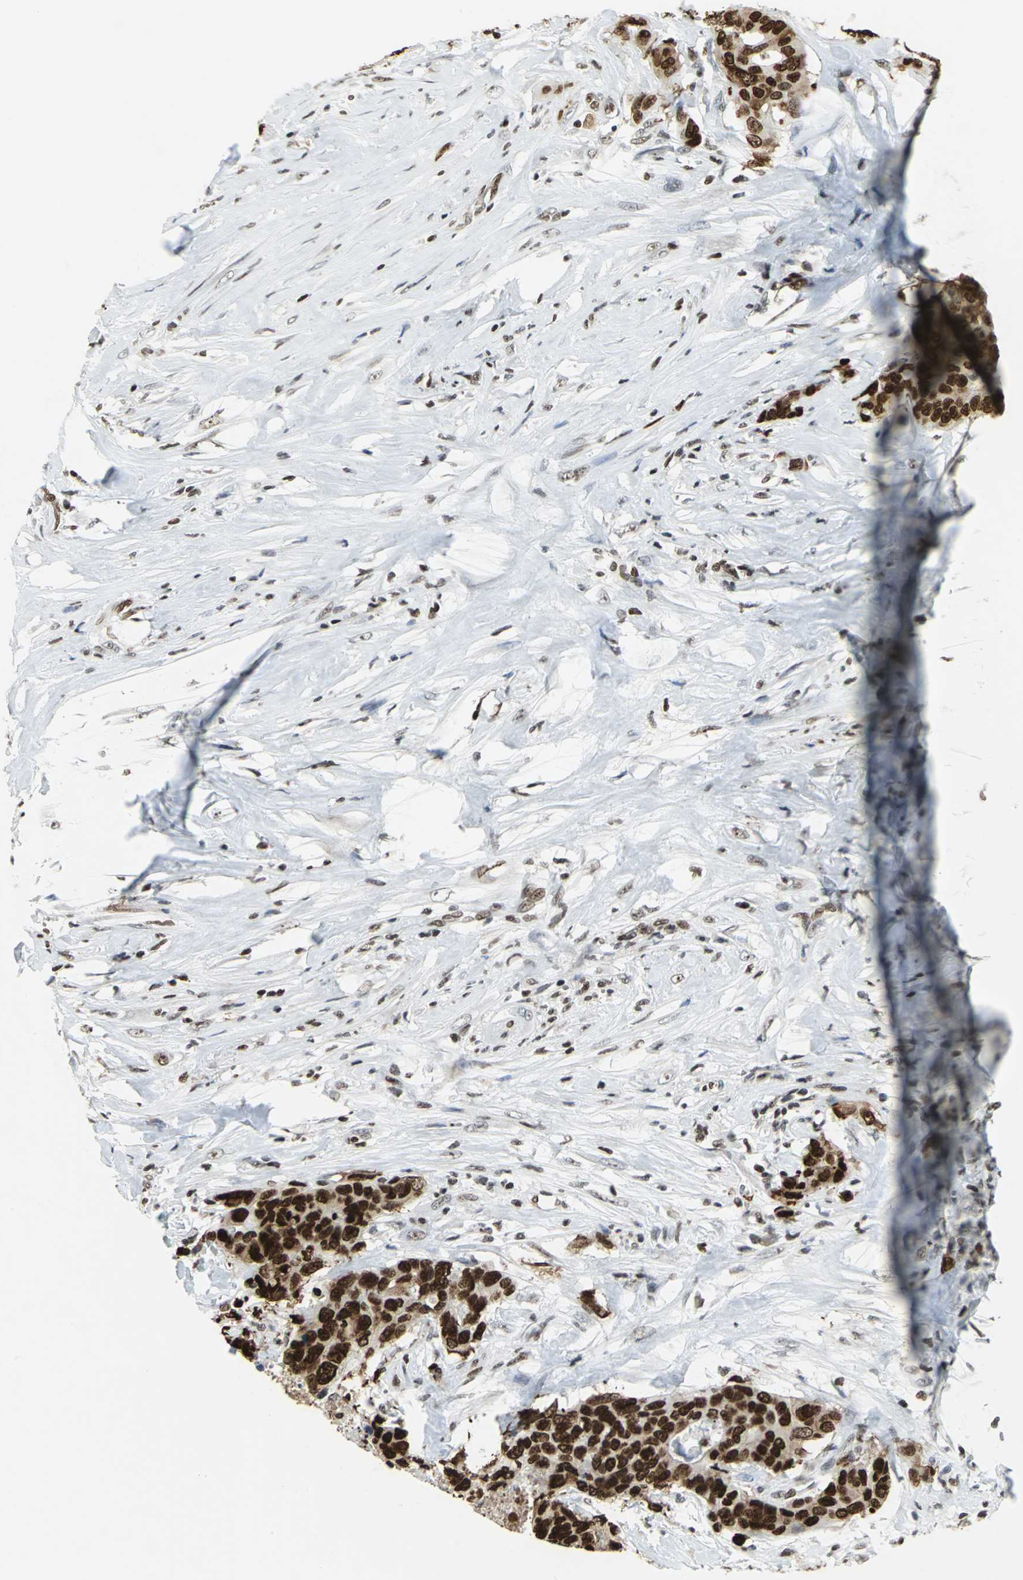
{"staining": {"intensity": "strong", "quantity": ">75%", "location": "nuclear"}, "tissue": "colorectal cancer", "cell_type": "Tumor cells", "image_type": "cancer", "snomed": [{"axis": "morphology", "description": "Adenocarcinoma, NOS"}, {"axis": "topography", "description": "Rectum"}], "caption": "Adenocarcinoma (colorectal) stained with DAB immunohistochemistry (IHC) demonstrates high levels of strong nuclear expression in about >75% of tumor cells.", "gene": "HMGB1", "patient": {"sex": "male", "age": 55}}